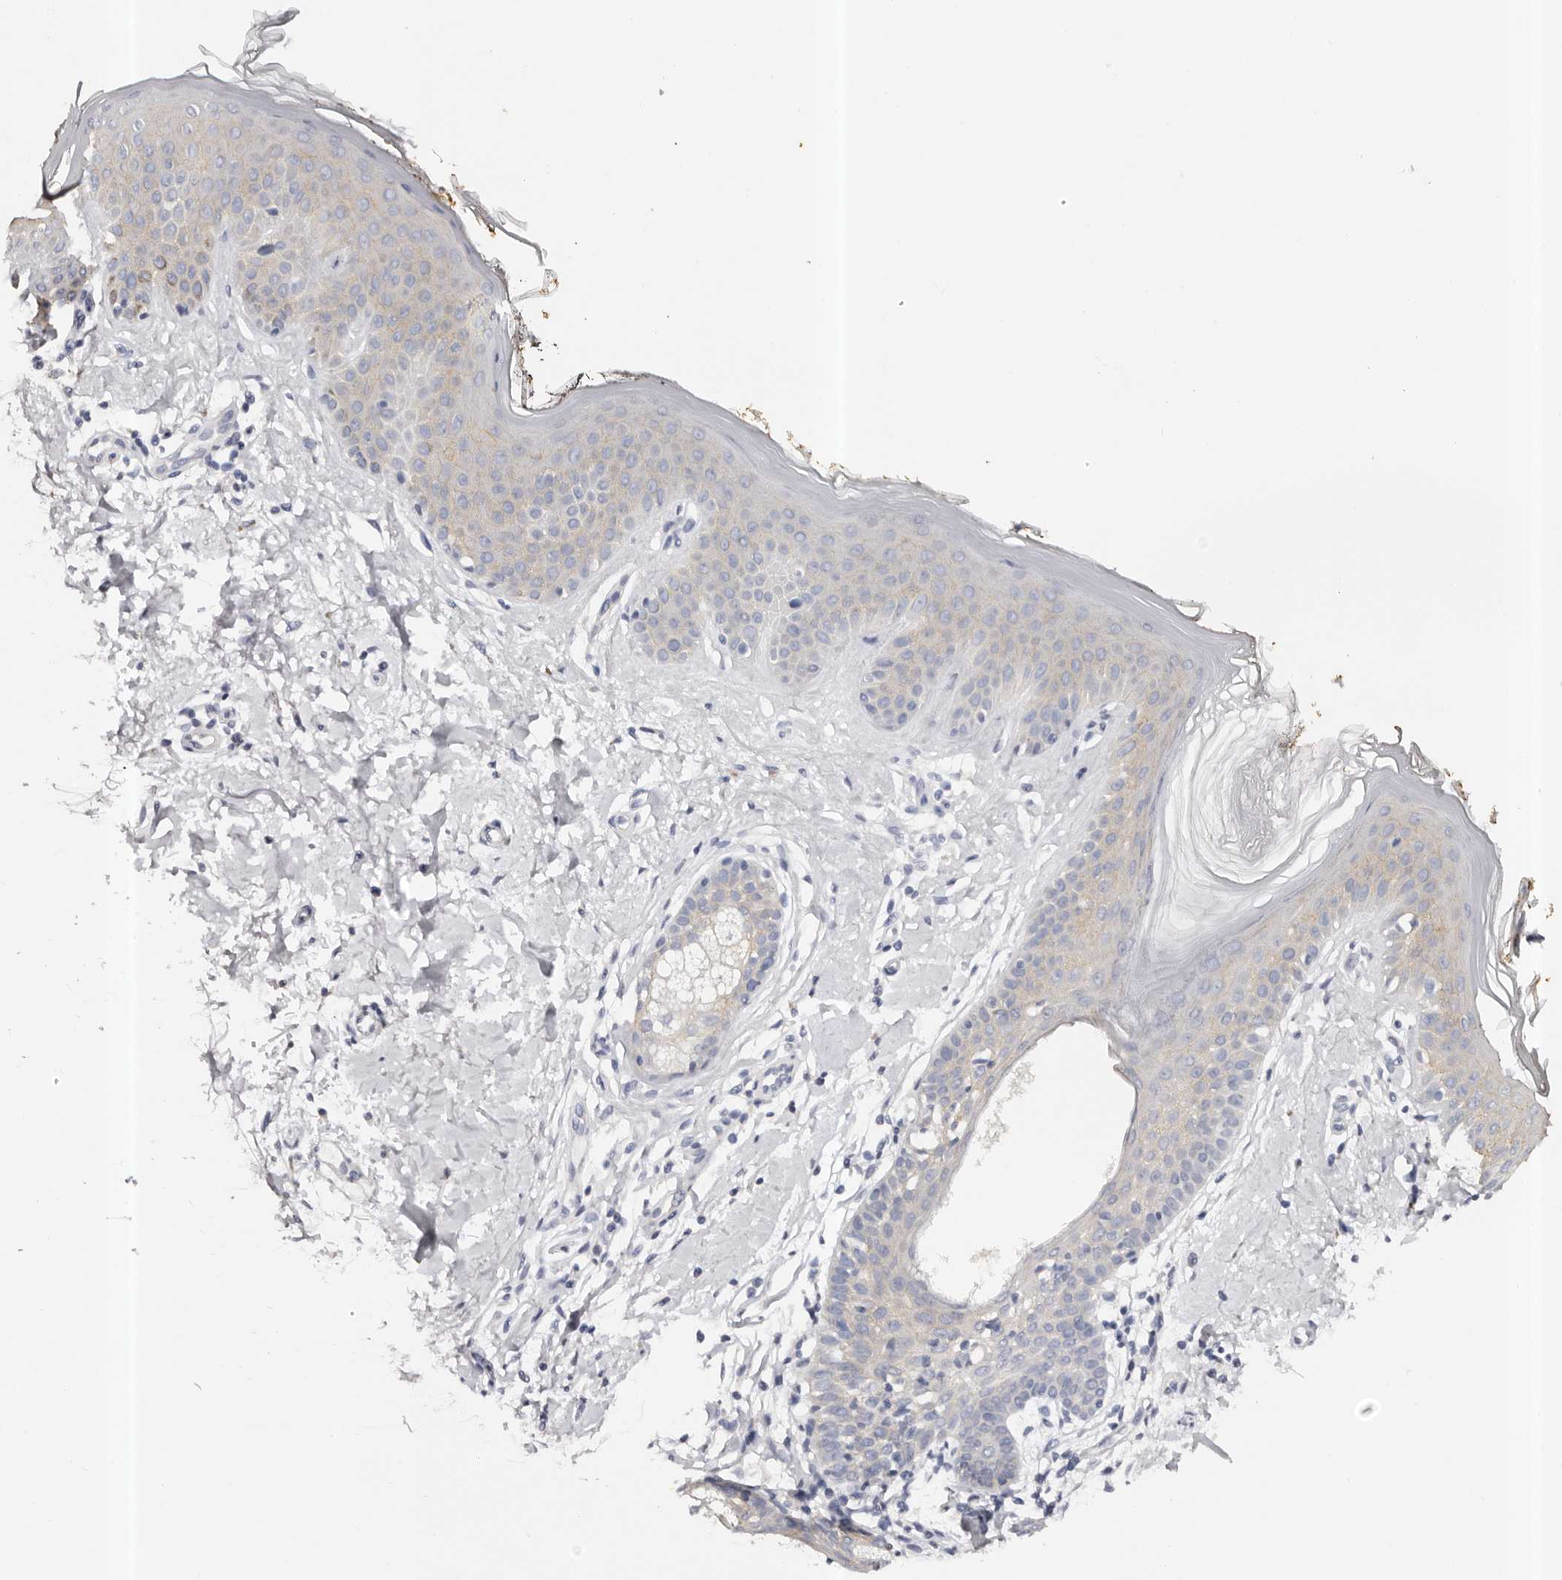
{"staining": {"intensity": "negative", "quantity": "none", "location": "none"}, "tissue": "skin", "cell_type": "Fibroblasts", "image_type": "normal", "snomed": [{"axis": "morphology", "description": "Normal tissue, NOS"}, {"axis": "topography", "description": "Skin"}], "caption": "The image demonstrates no staining of fibroblasts in unremarkable skin. The staining was performed using DAB to visualize the protein expression in brown, while the nuclei were stained in blue with hematoxylin (Magnification: 20x).", "gene": "ROM1", "patient": {"sex": "female", "age": 64}}